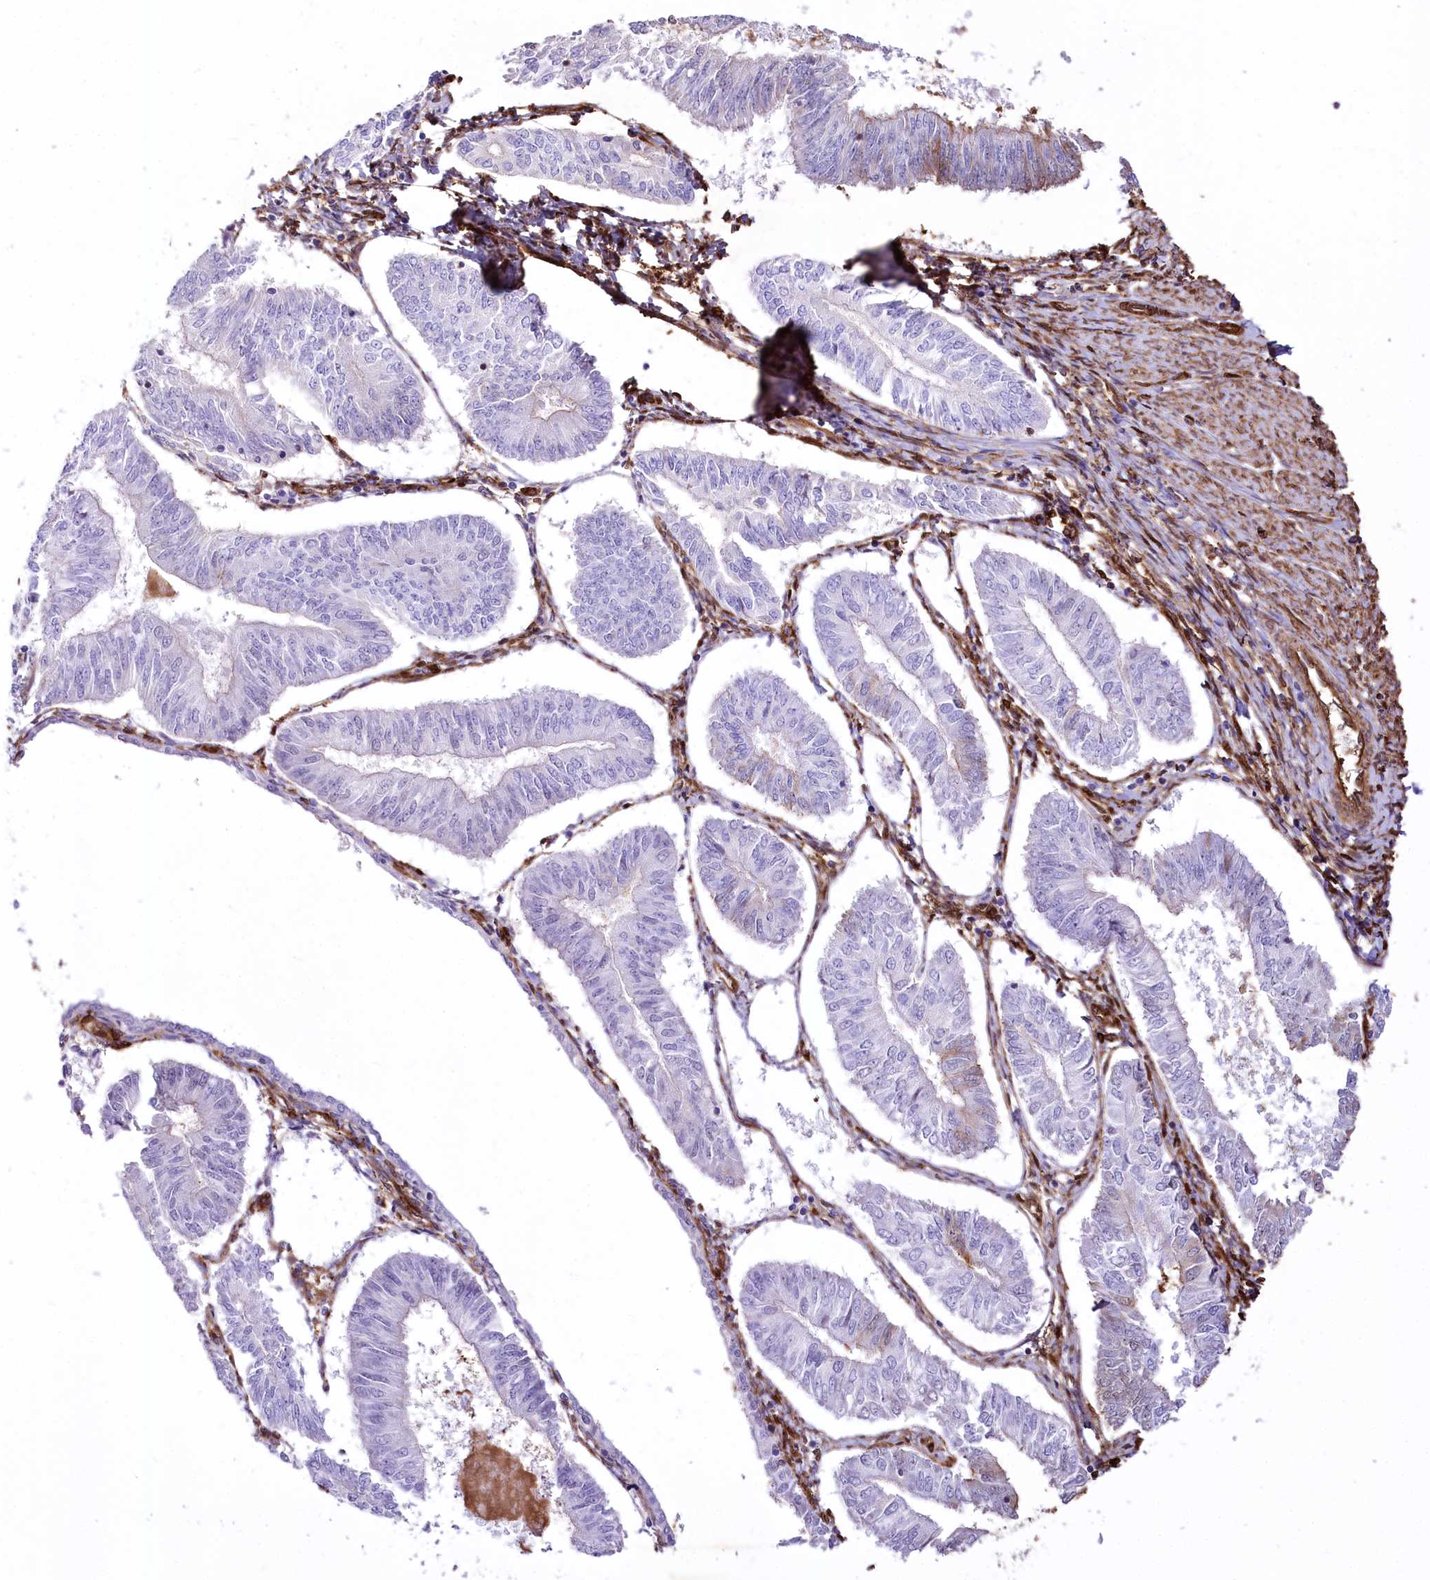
{"staining": {"intensity": "moderate", "quantity": "<25%", "location": "cytoplasmic/membranous"}, "tissue": "endometrial cancer", "cell_type": "Tumor cells", "image_type": "cancer", "snomed": [{"axis": "morphology", "description": "Adenocarcinoma, NOS"}, {"axis": "topography", "description": "Endometrium"}], "caption": "Immunohistochemical staining of human endometrial cancer displays low levels of moderate cytoplasmic/membranous positivity in about <25% of tumor cells.", "gene": "PTMS", "patient": {"sex": "female", "age": 58}}